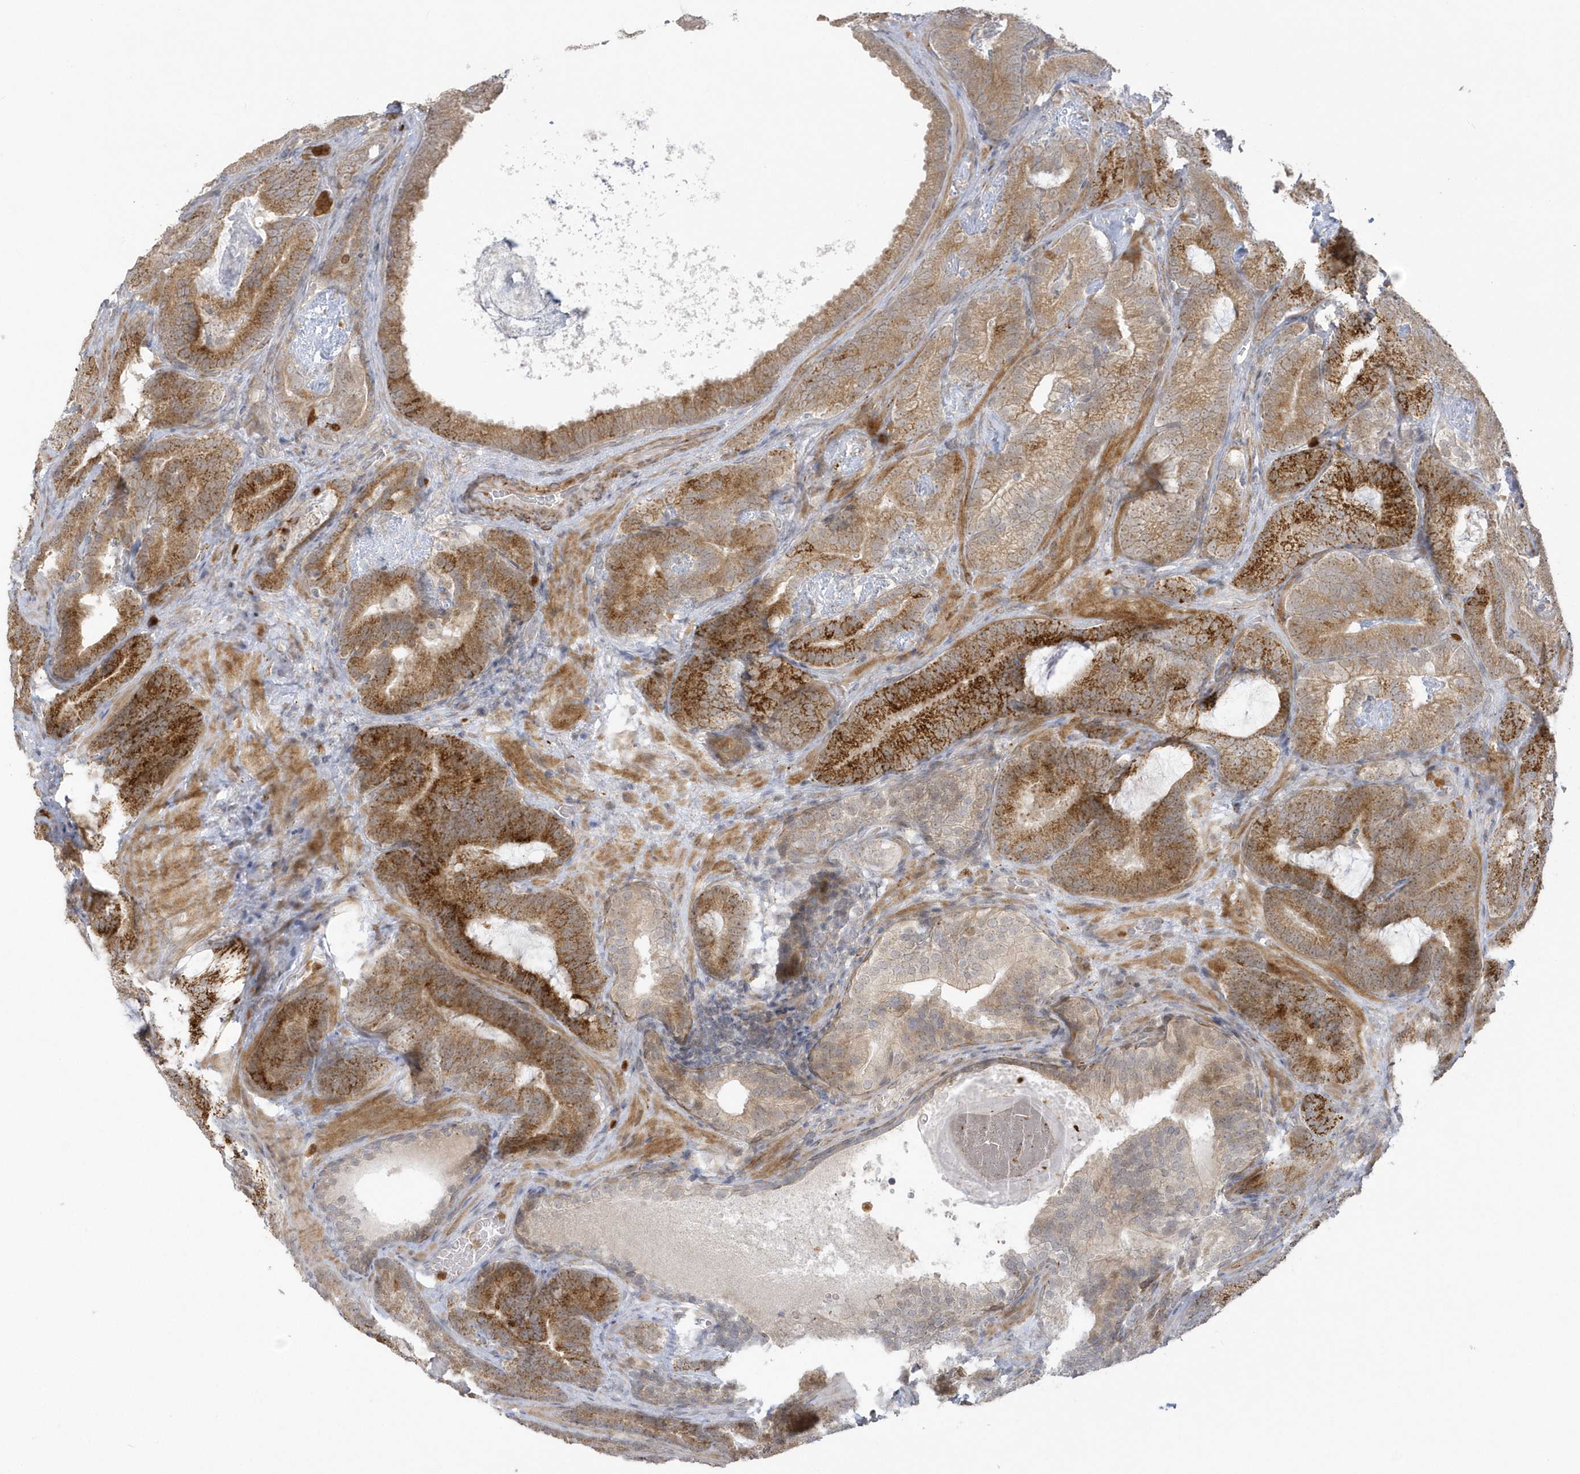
{"staining": {"intensity": "moderate", "quantity": ">75%", "location": "cytoplasmic/membranous,nuclear"}, "tissue": "prostate cancer", "cell_type": "Tumor cells", "image_type": "cancer", "snomed": [{"axis": "morphology", "description": "Adenocarcinoma, High grade"}, {"axis": "topography", "description": "Prostate"}], "caption": "Prostate high-grade adenocarcinoma stained for a protein displays moderate cytoplasmic/membranous and nuclear positivity in tumor cells.", "gene": "NAF1", "patient": {"sex": "male", "age": 66}}